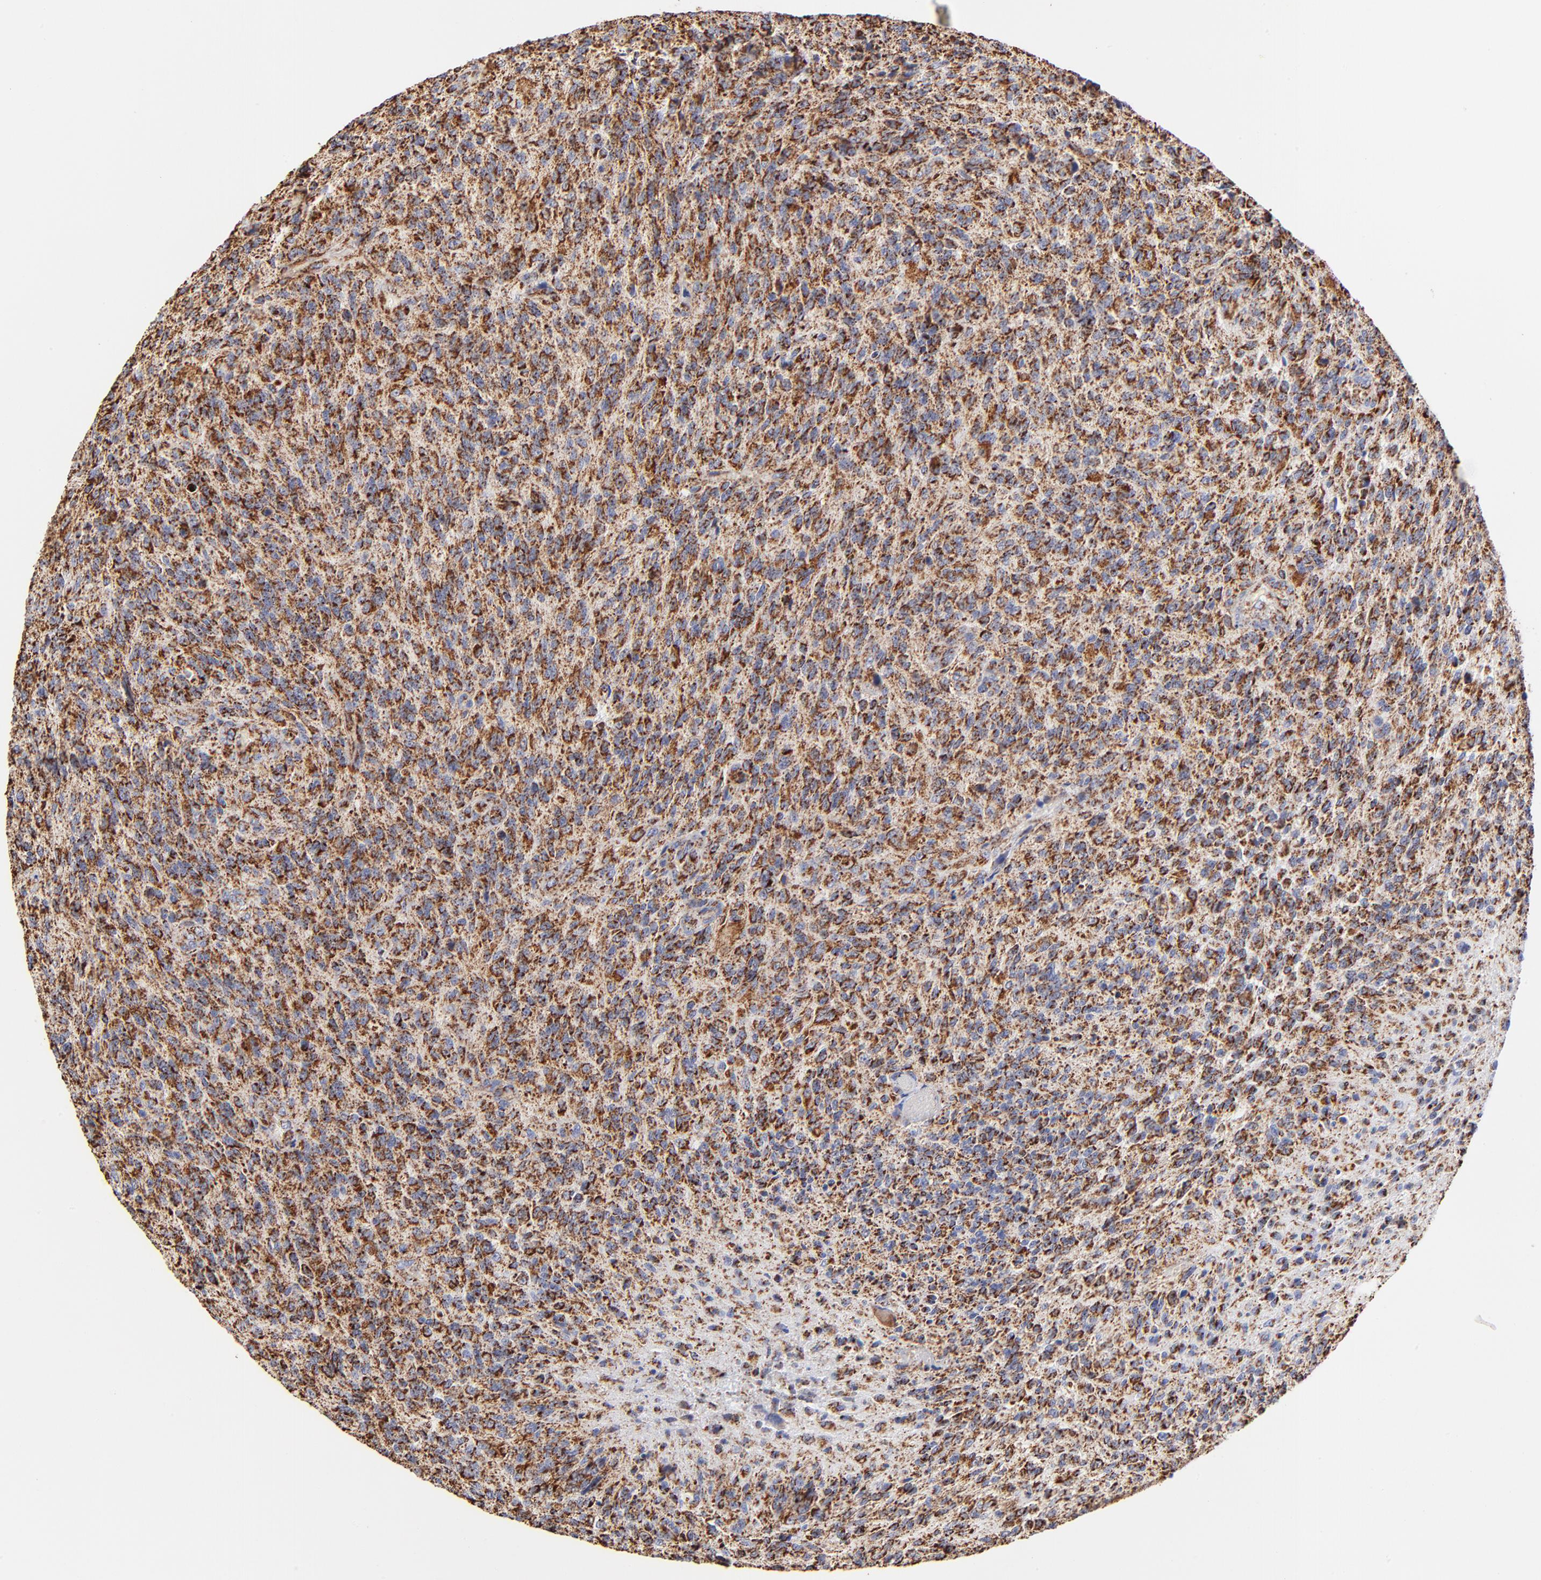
{"staining": {"intensity": "strong", "quantity": ">75%", "location": "cytoplasmic/membranous"}, "tissue": "glioma", "cell_type": "Tumor cells", "image_type": "cancer", "snomed": [{"axis": "morphology", "description": "Normal tissue, NOS"}, {"axis": "morphology", "description": "Glioma, malignant, High grade"}, {"axis": "topography", "description": "Cerebral cortex"}], "caption": "A high-resolution photomicrograph shows immunohistochemistry staining of glioma, which shows strong cytoplasmic/membranous expression in approximately >75% of tumor cells. (Brightfield microscopy of DAB IHC at high magnification).", "gene": "PHB1", "patient": {"sex": "male", "age": 56}}